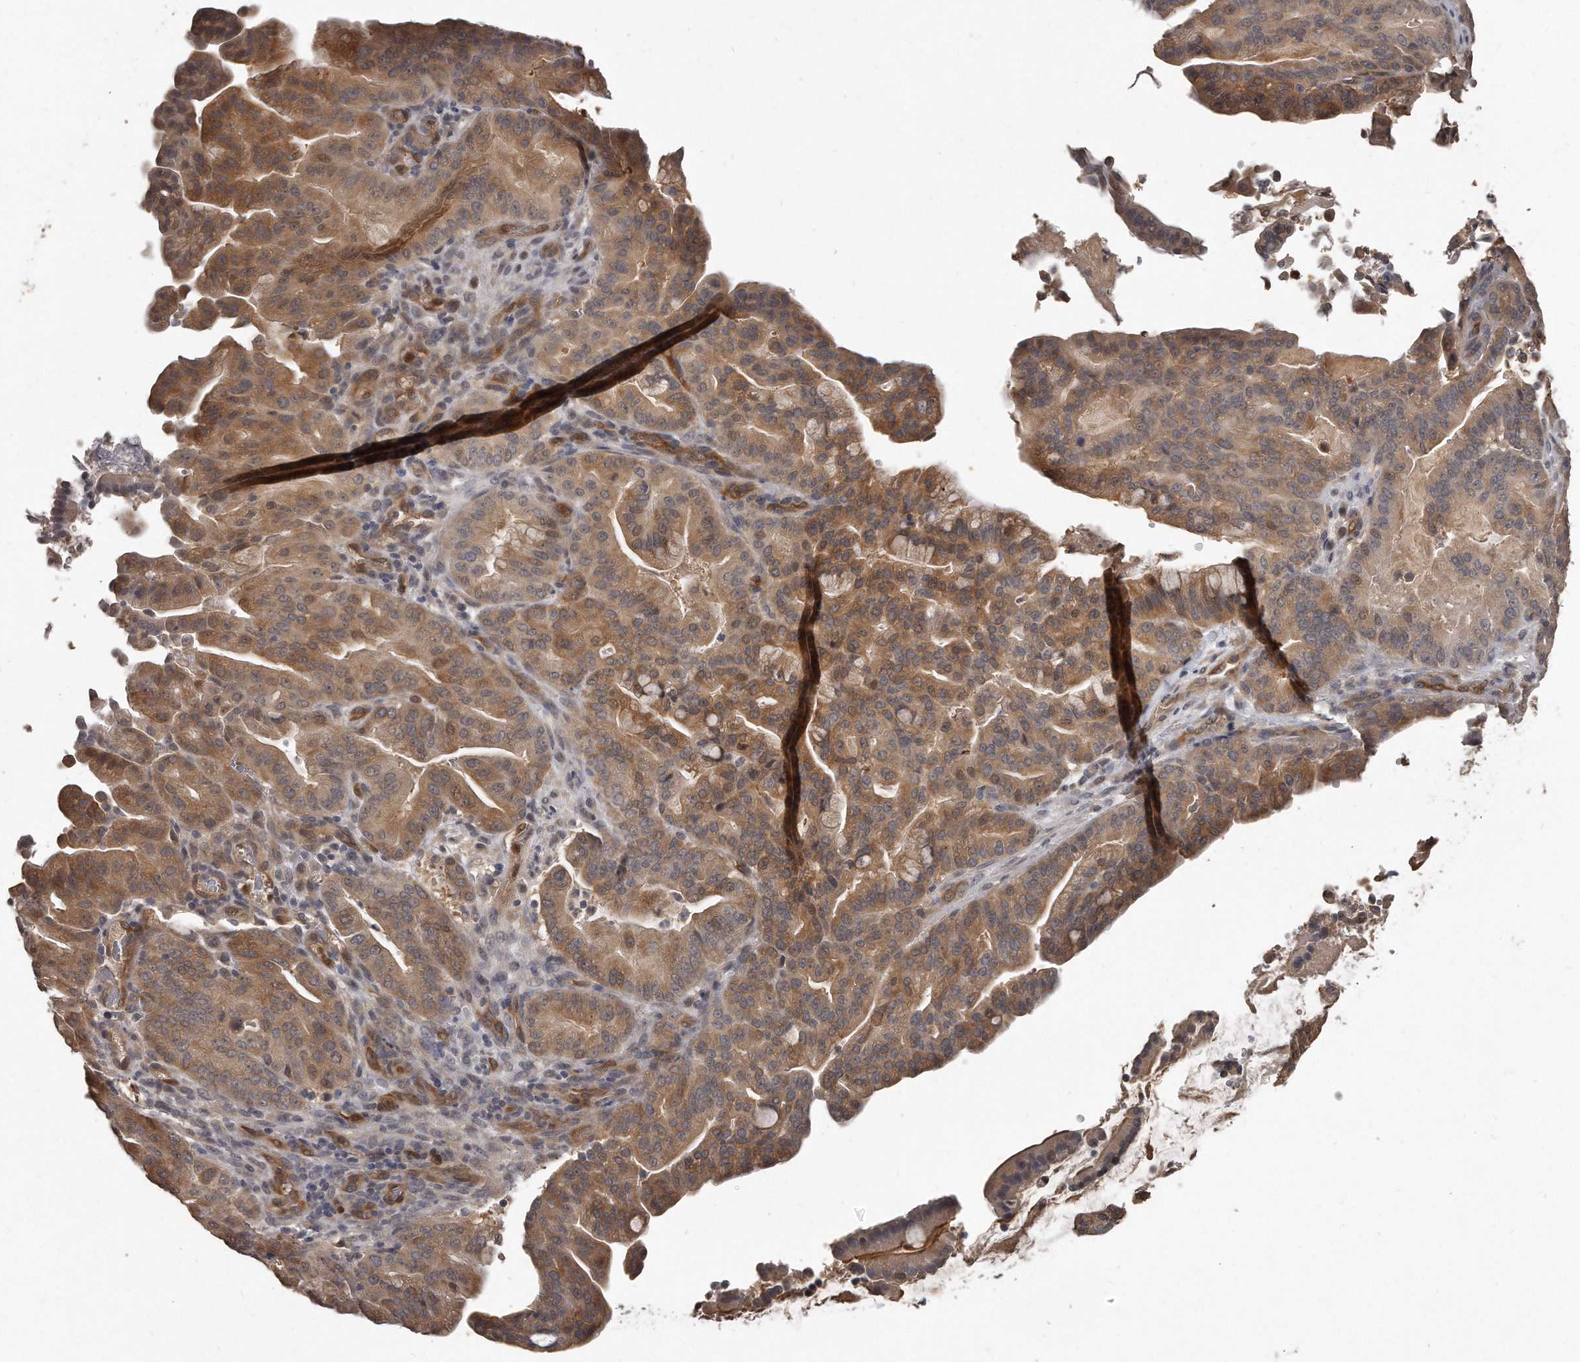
{"staining": {"intensity": "moderate", "quantity": ">75%", "location": "cytoplasmic/membranous"}, "tissue": "pancreatic cancer", "cell_type": "Tumor cells", "image_type": "cancer", "snomed": [{"axis": "morphology", "description": "Adenocarcinoma, NOS"}, {"axis": "topography", "description": "Pancreas"}], "caption": "The image reveals staining of pancreatic adenocarcinoma, revealing moderate cytoplasmic/membranous protein staining (brown color) within tumor cells.", "gene": "GRB10", "patient": {"sex": "male", "age": 63}}